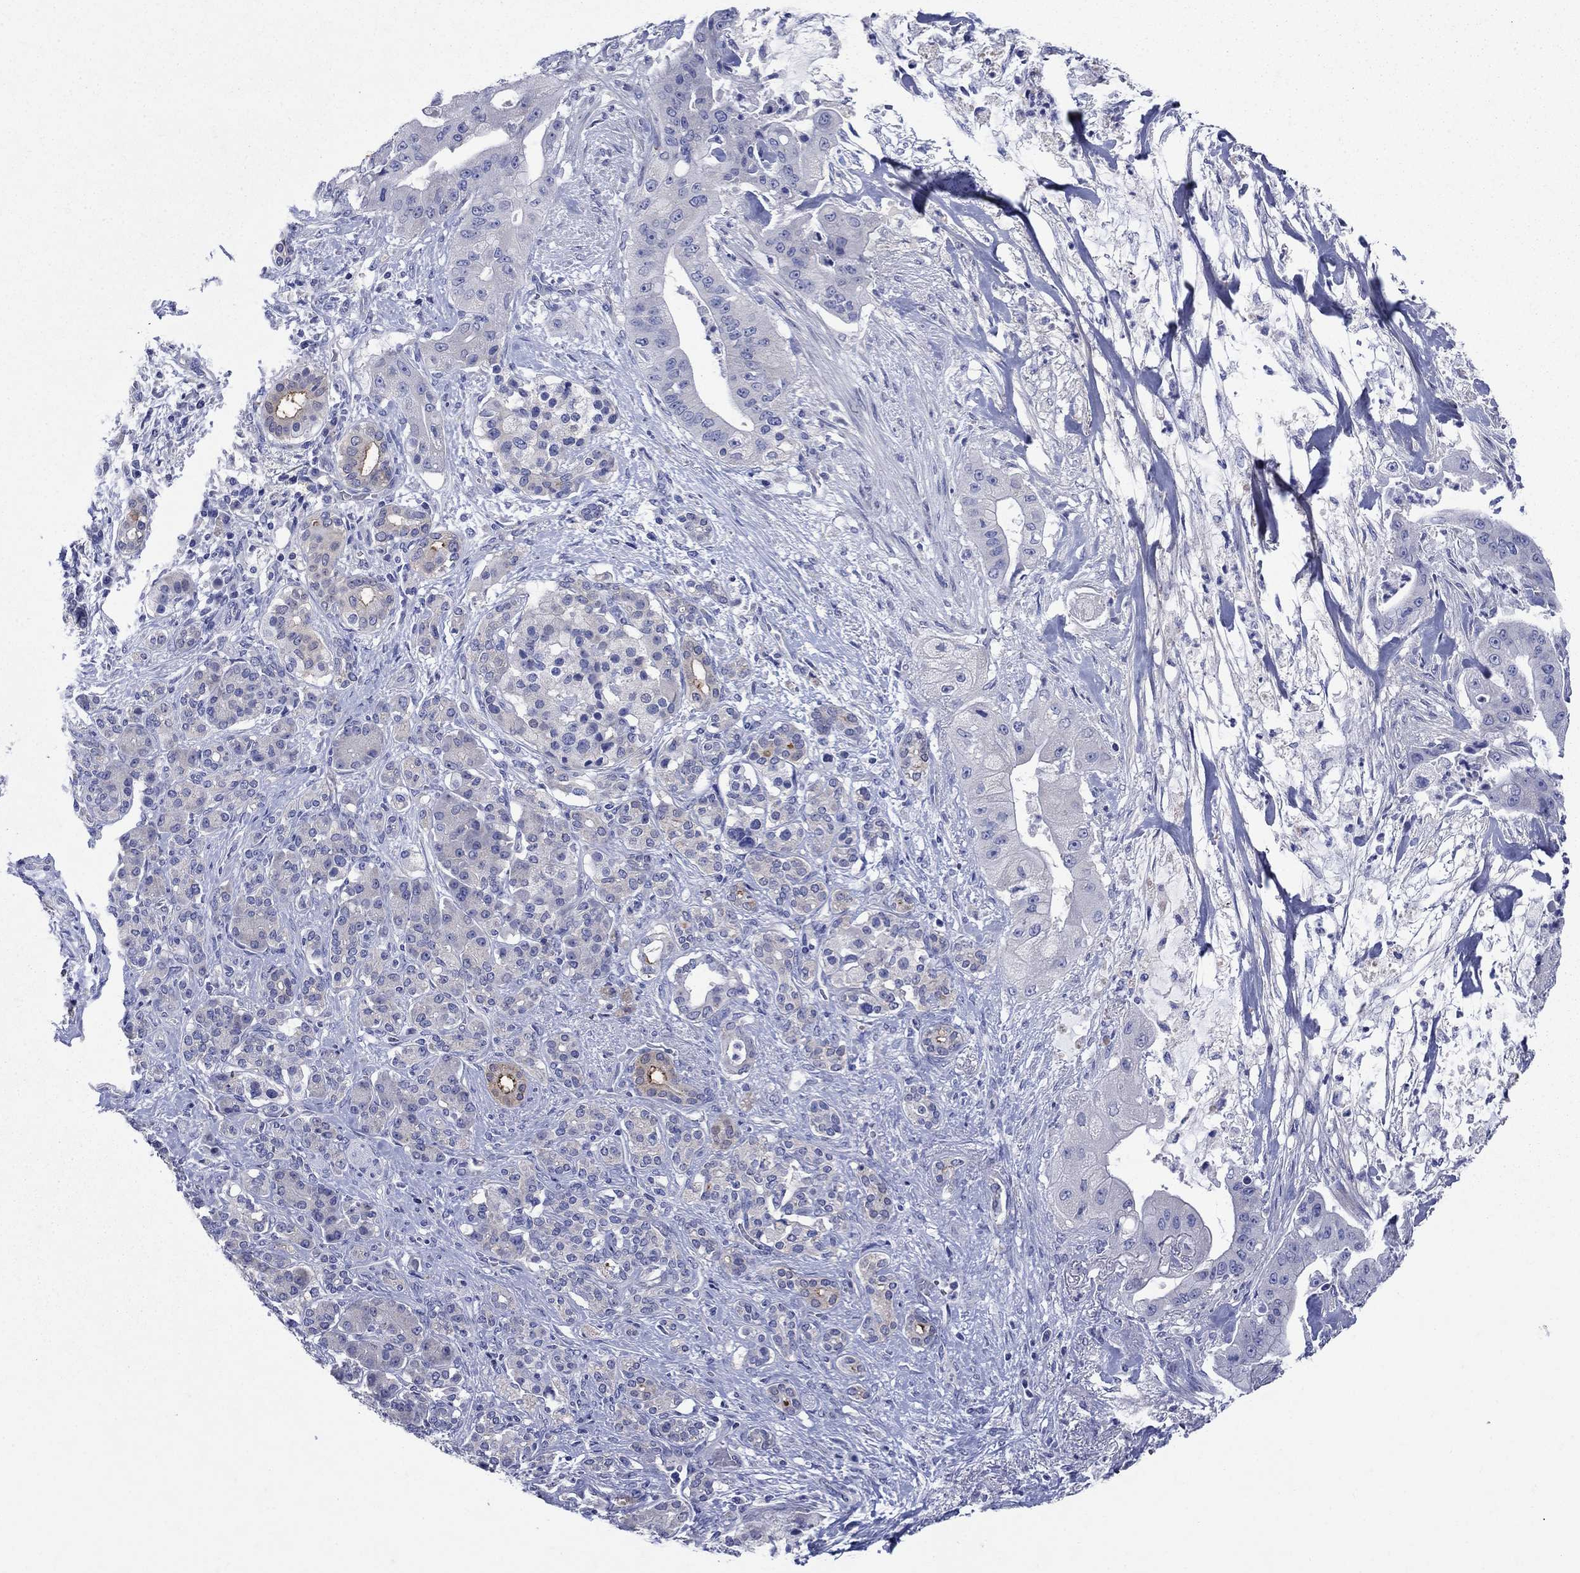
{"staining": {"intensity": "negative", "quantity": "none", "location": "none"}, "tissue": "pancreatic cancer", "cell_type": "Tumor cells", "image_type": "cancer", "snomed": [{"axis": "morphology", "description": "Normal tissue, NOS"}, {"axis": "morphology", "description": "Inflammation, NOS"}, {"axis": "morphology", "description": "Adenocarcinoma, NOS"}, {"axis": "topography", "description": "Pancreas"}], "caption": "Tumor cells are negative for protein expression in human pancreatic cancer (adenocarcinoma). (Brightfield microscopy of DAB immunohistochemistry (IHC) at high magnification).", "gene": "SULT2B1", "patient": {"sex": "male", "age": 57}}